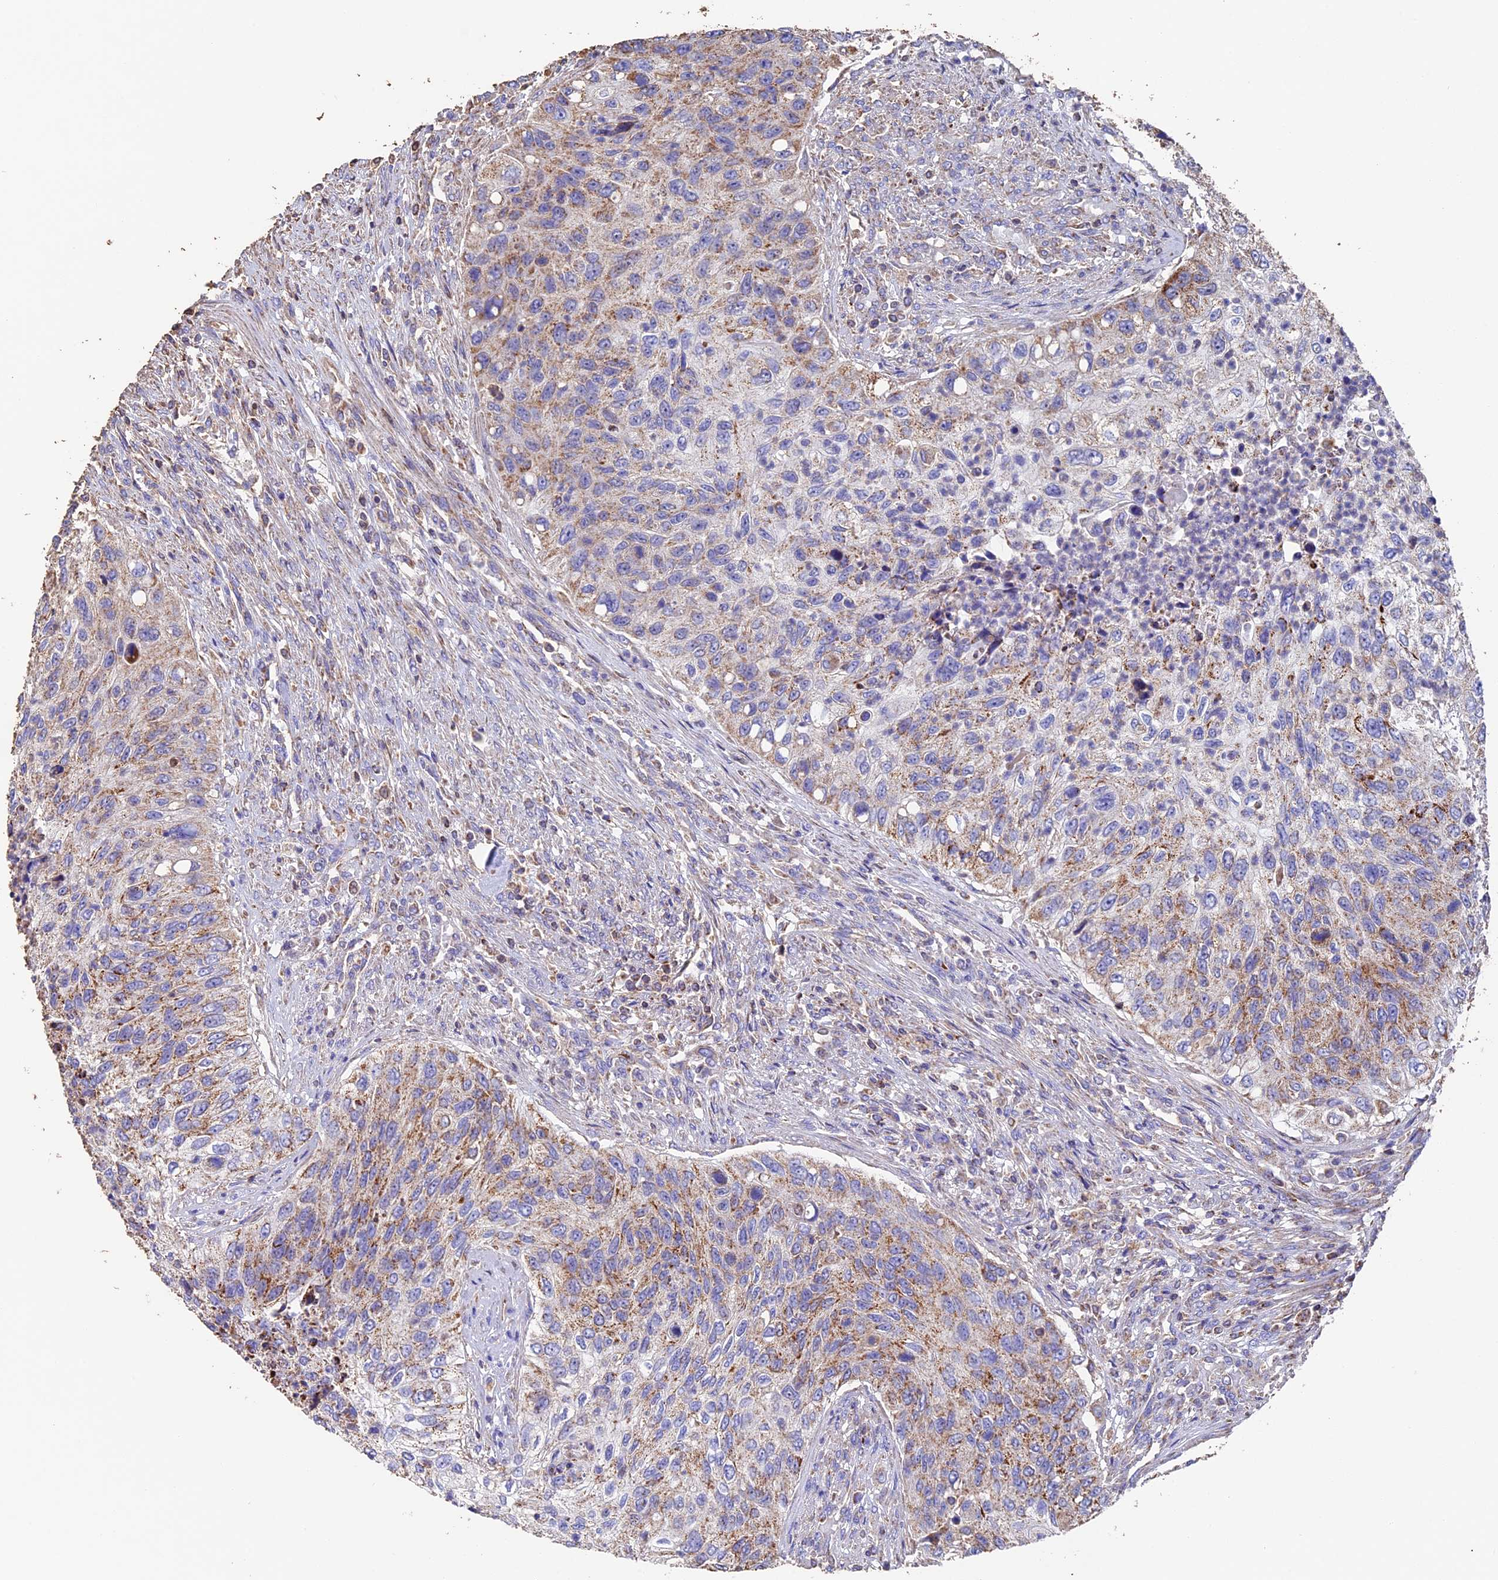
{"staining": {"intensity": "moderate", "quantity": "25%-75%", "location": "cytoplasmic/membranous"}, "tissue": "urothelial cancer", "cell_type": "Tumor cells", "image_type": "cancer", "snomed": [{"axis": "morphology", "description": "Urothelial carcinoma, High grade"}, {"axis": "topography", "description": "Urinary bladder"}], "caption": "Urothelial cancer stained for a protein displays moderate cytoplasmic/membranous positivity in tumor cells.", "gene": "ADAT1", "patient": {"sex": "female", "age": 60}}